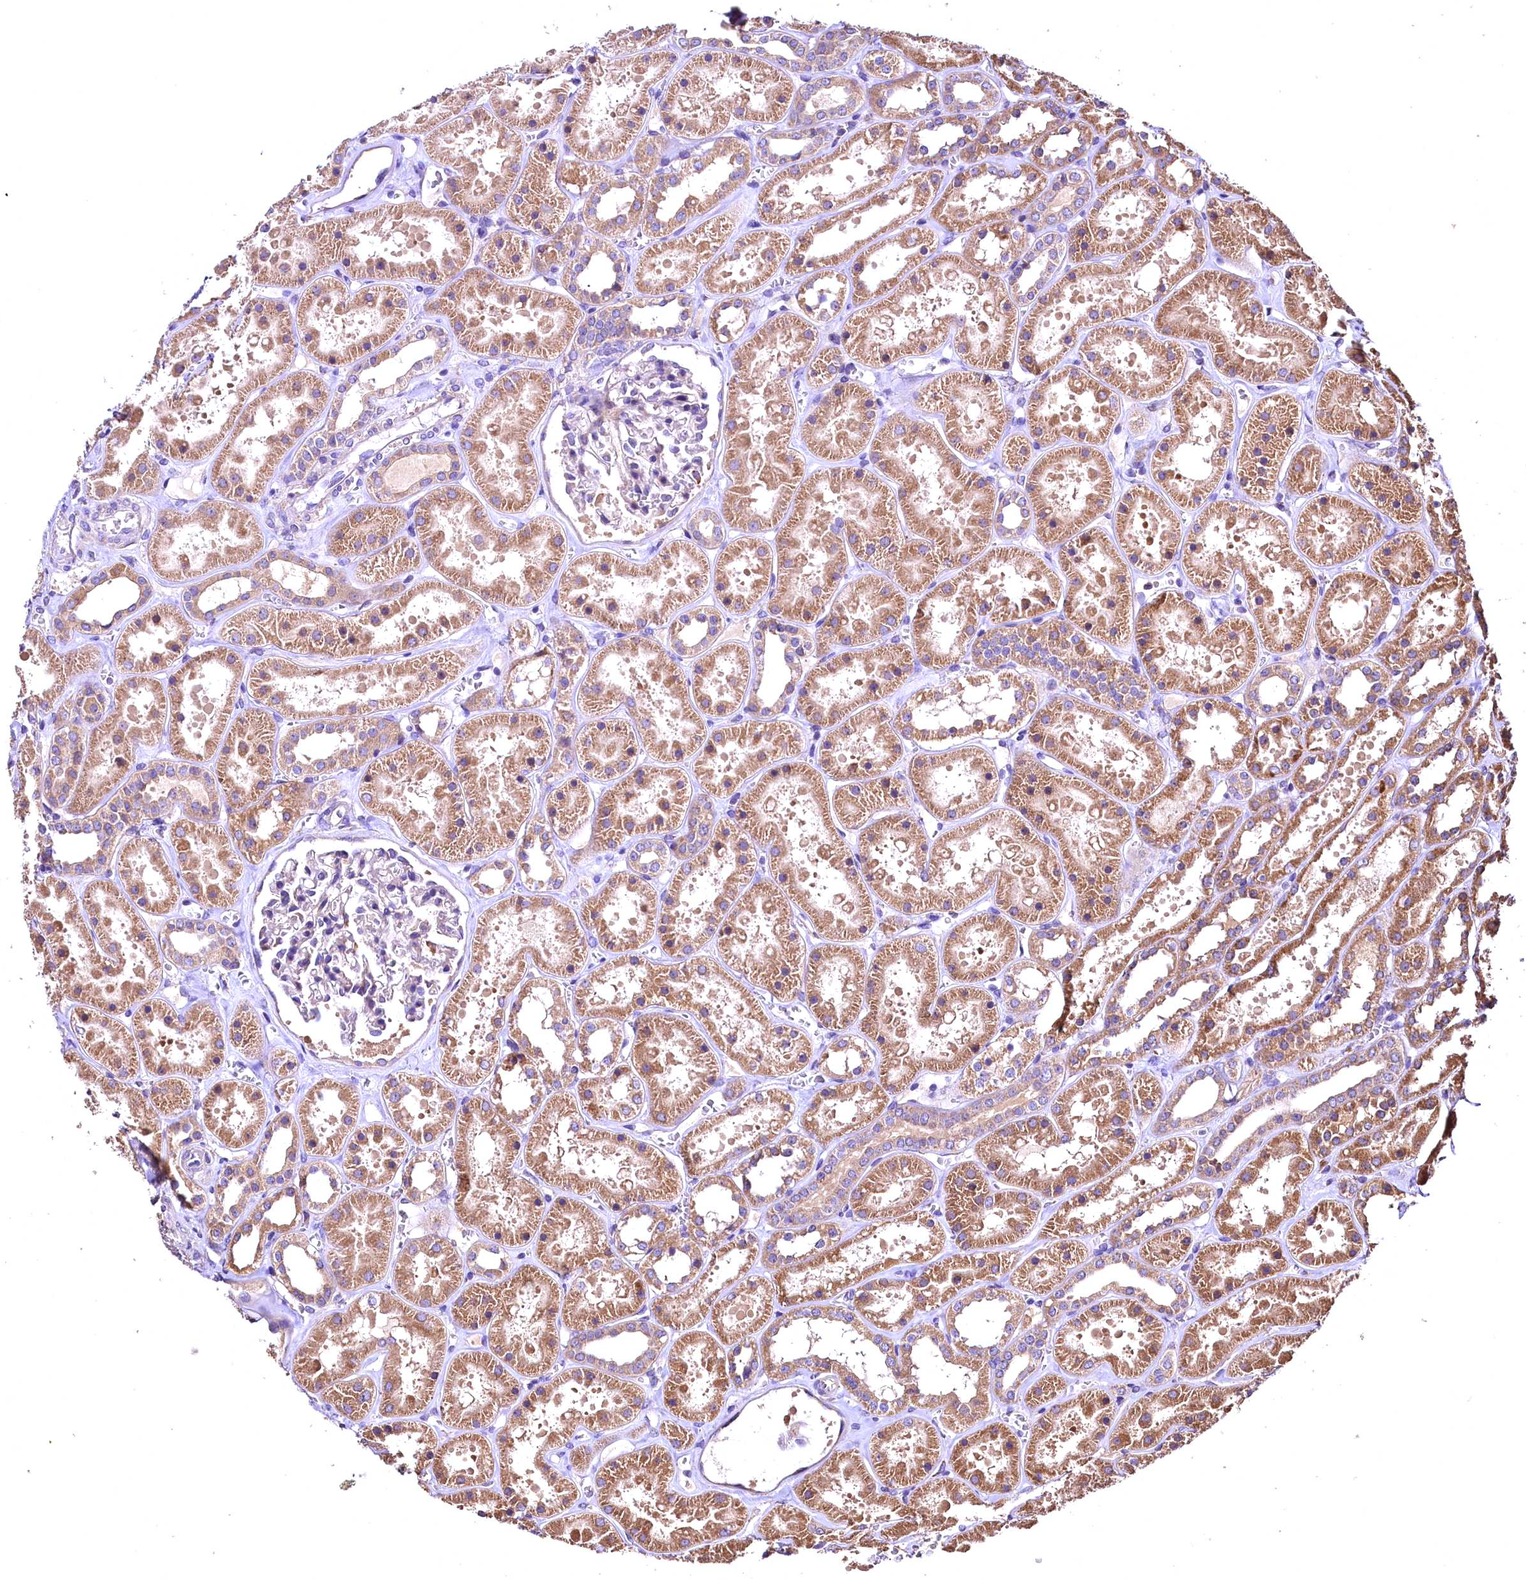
{"staining": {"intensity": "weak", "quantity": "25%-75%", "location": "cytoplasmic/membranous"}, "tissue": "kidney", "cell_type": "Cells in glomeruli", "image_type": "normal", "snomed": [{"axis": "morphology", "description": "Normal tissue, NOS"}, {"axis": "topography", "description": "Kidney"}], "caption": "IHC histopathology image of normal human kidney stained for a protein (brown), which demonstrates low levels of weak cytoplasmic/membranous staining in about 25%-75% of cells in glomeruli.", "gene": "ENKD1", "patient": {"sex": "female", "age": 41}}